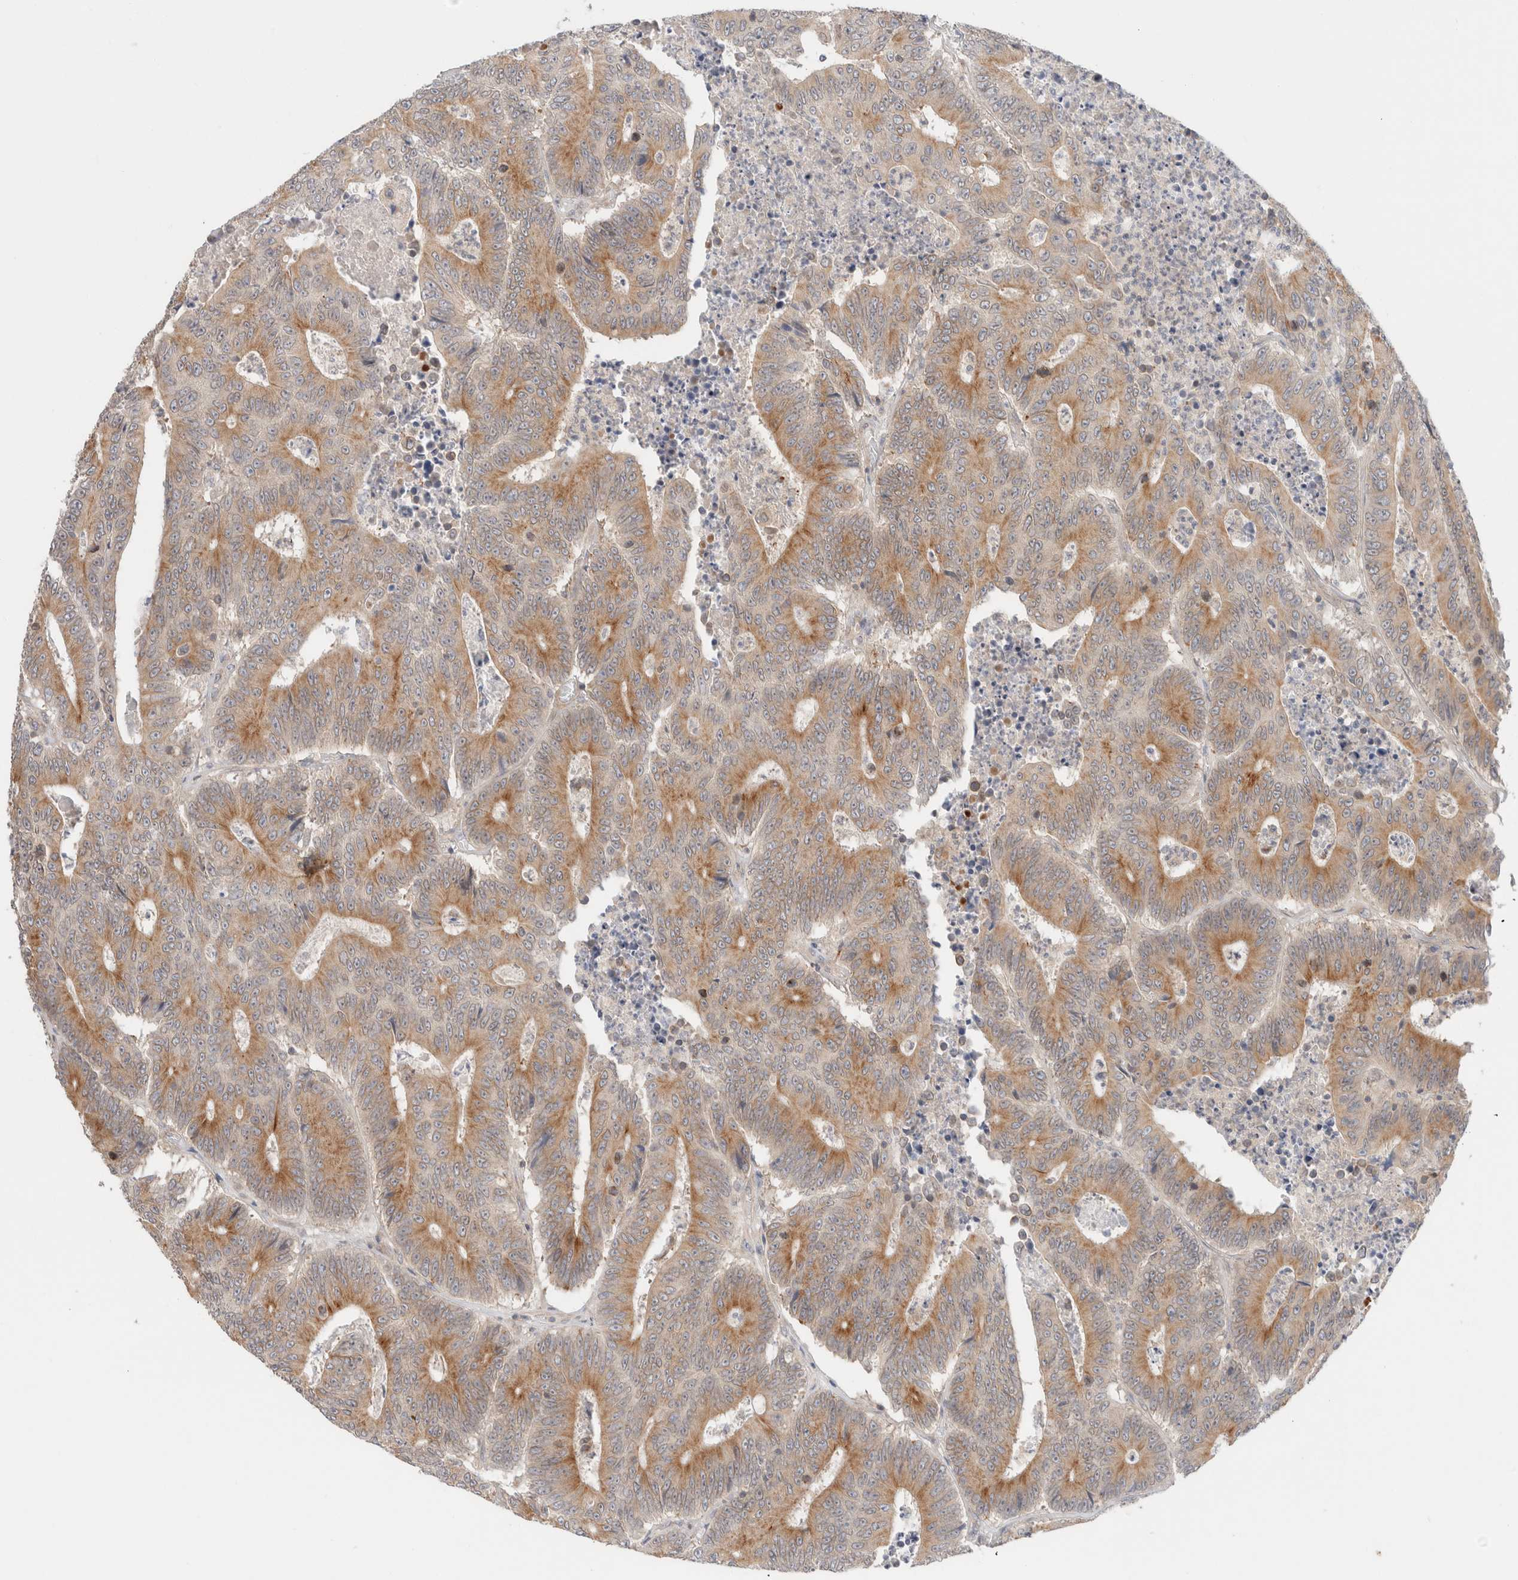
{"staining": {"intensity": "moderate", "quantity": ">75%", "location": "cytoplasmic/membranous"}, "tissue": "colorectal cancer", "cell_type": "Tumor cells", "image_type": "cancer", "snomed": [{"axis": "morphology", "description": "Adenocarcinoma, NOS"}, {"axis": "topography", "description": "Colon"}], "caption": "Immunohistochemistry micrograph of colorectal adenocarcinoma stained for a protein (brown), which reveals medium levels of moderate cytoplasmic/membranous positivity in approximately >75% of tumor cells.", "gene": "MARK3", "patient": {"sex": "male", "age": 83}}